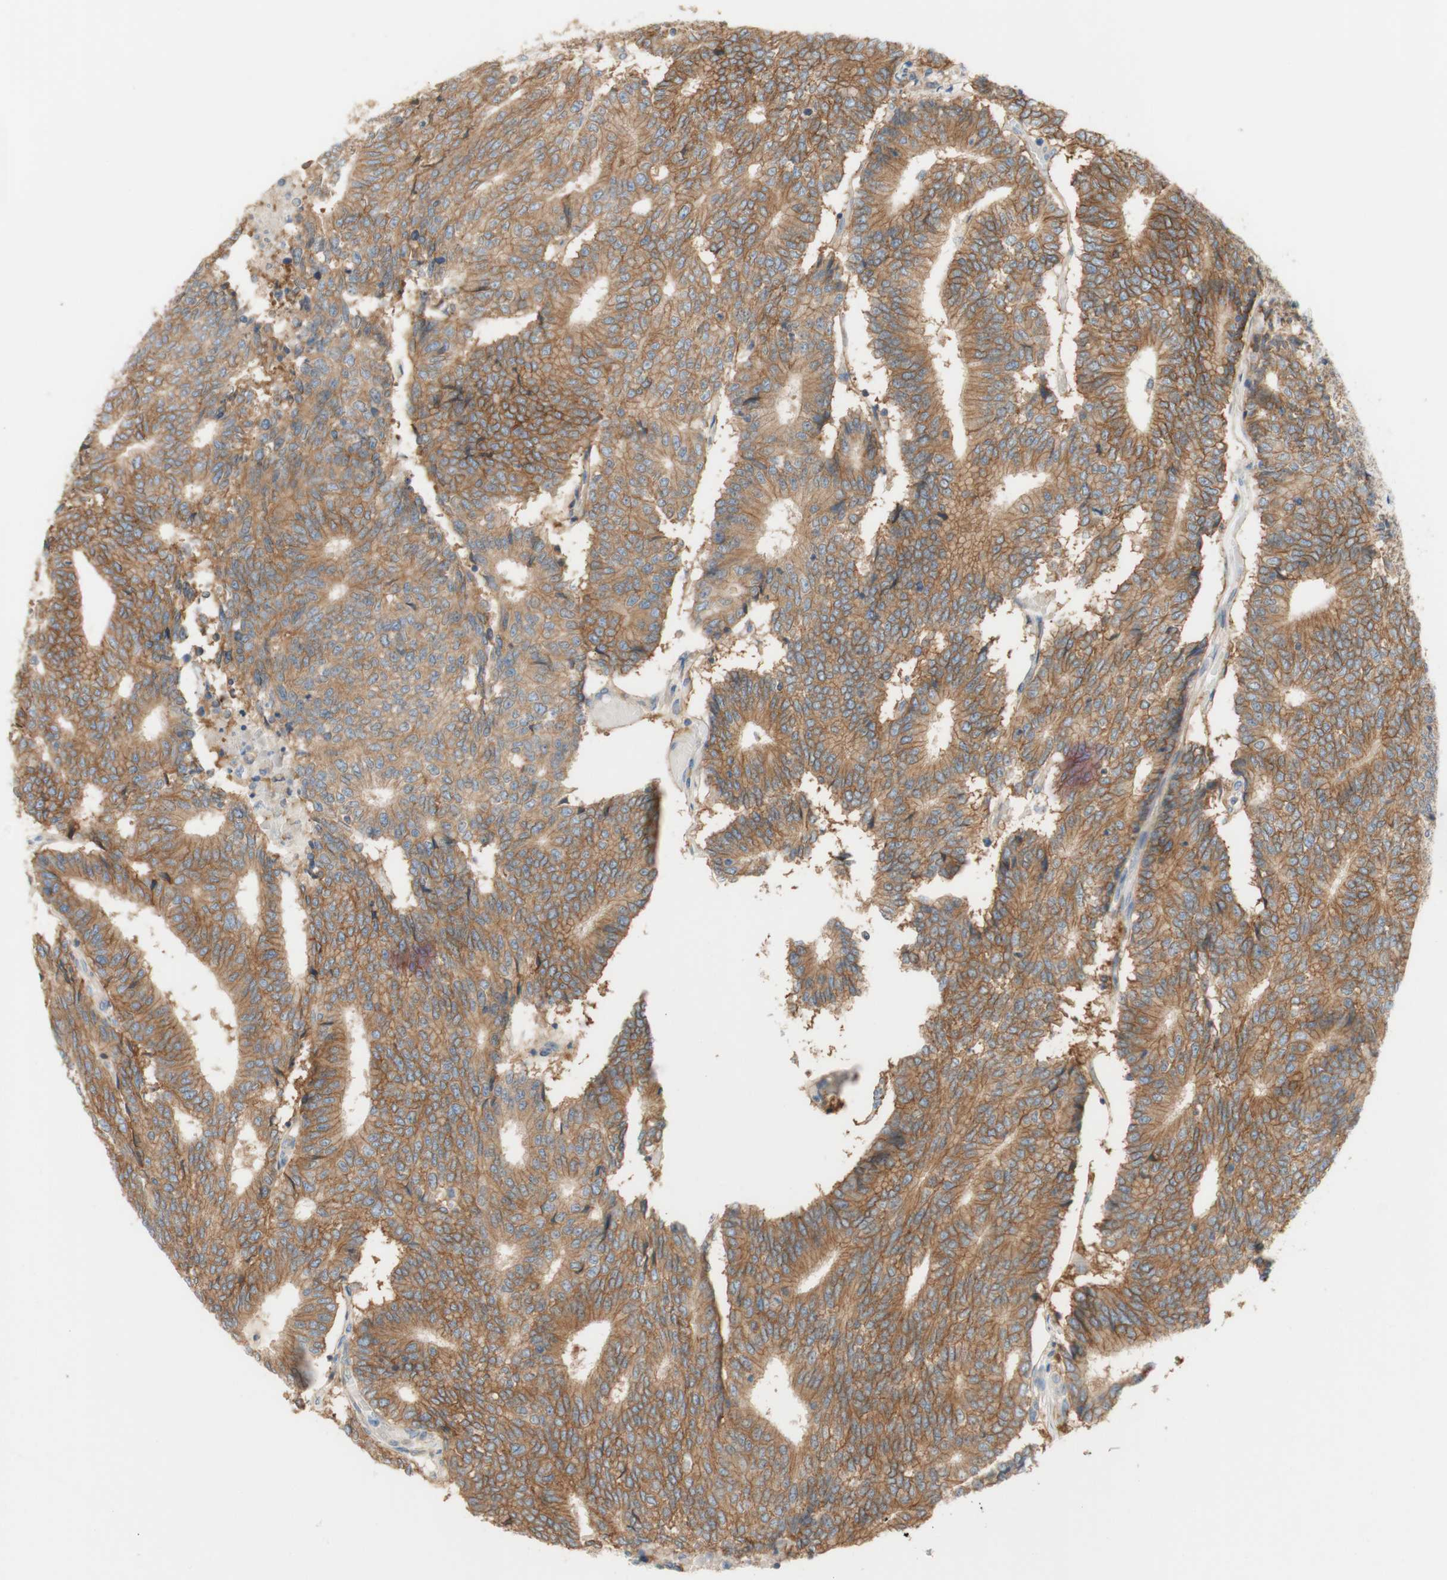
{"staining": {"intensity": "moderate", "quantity": ">75%", "location": "cytoplasmic/membranous"}, "tissue": "prostate cancer", "cell_type": "Tumor cells", "image_type": "cancer", "snomed": [{"axis": "morphology", "description": "Normal tissue, NOS"}, {"axis": "morphology", "description": "Adenocarcinoma, High grade"}, {"axis": "topography", "description": "Prostate"}, {"axis": "topography", "description": "Seminal veicle"}], "caption": "This is an image of IHC staining of adenocarcinoma (high-grade) (prostate), which shows moderate staining in the cytoplasmic/membranous of tumor cells.", "gene": "ATP2B1", "patient": {"sex": "male", "age": 55}}